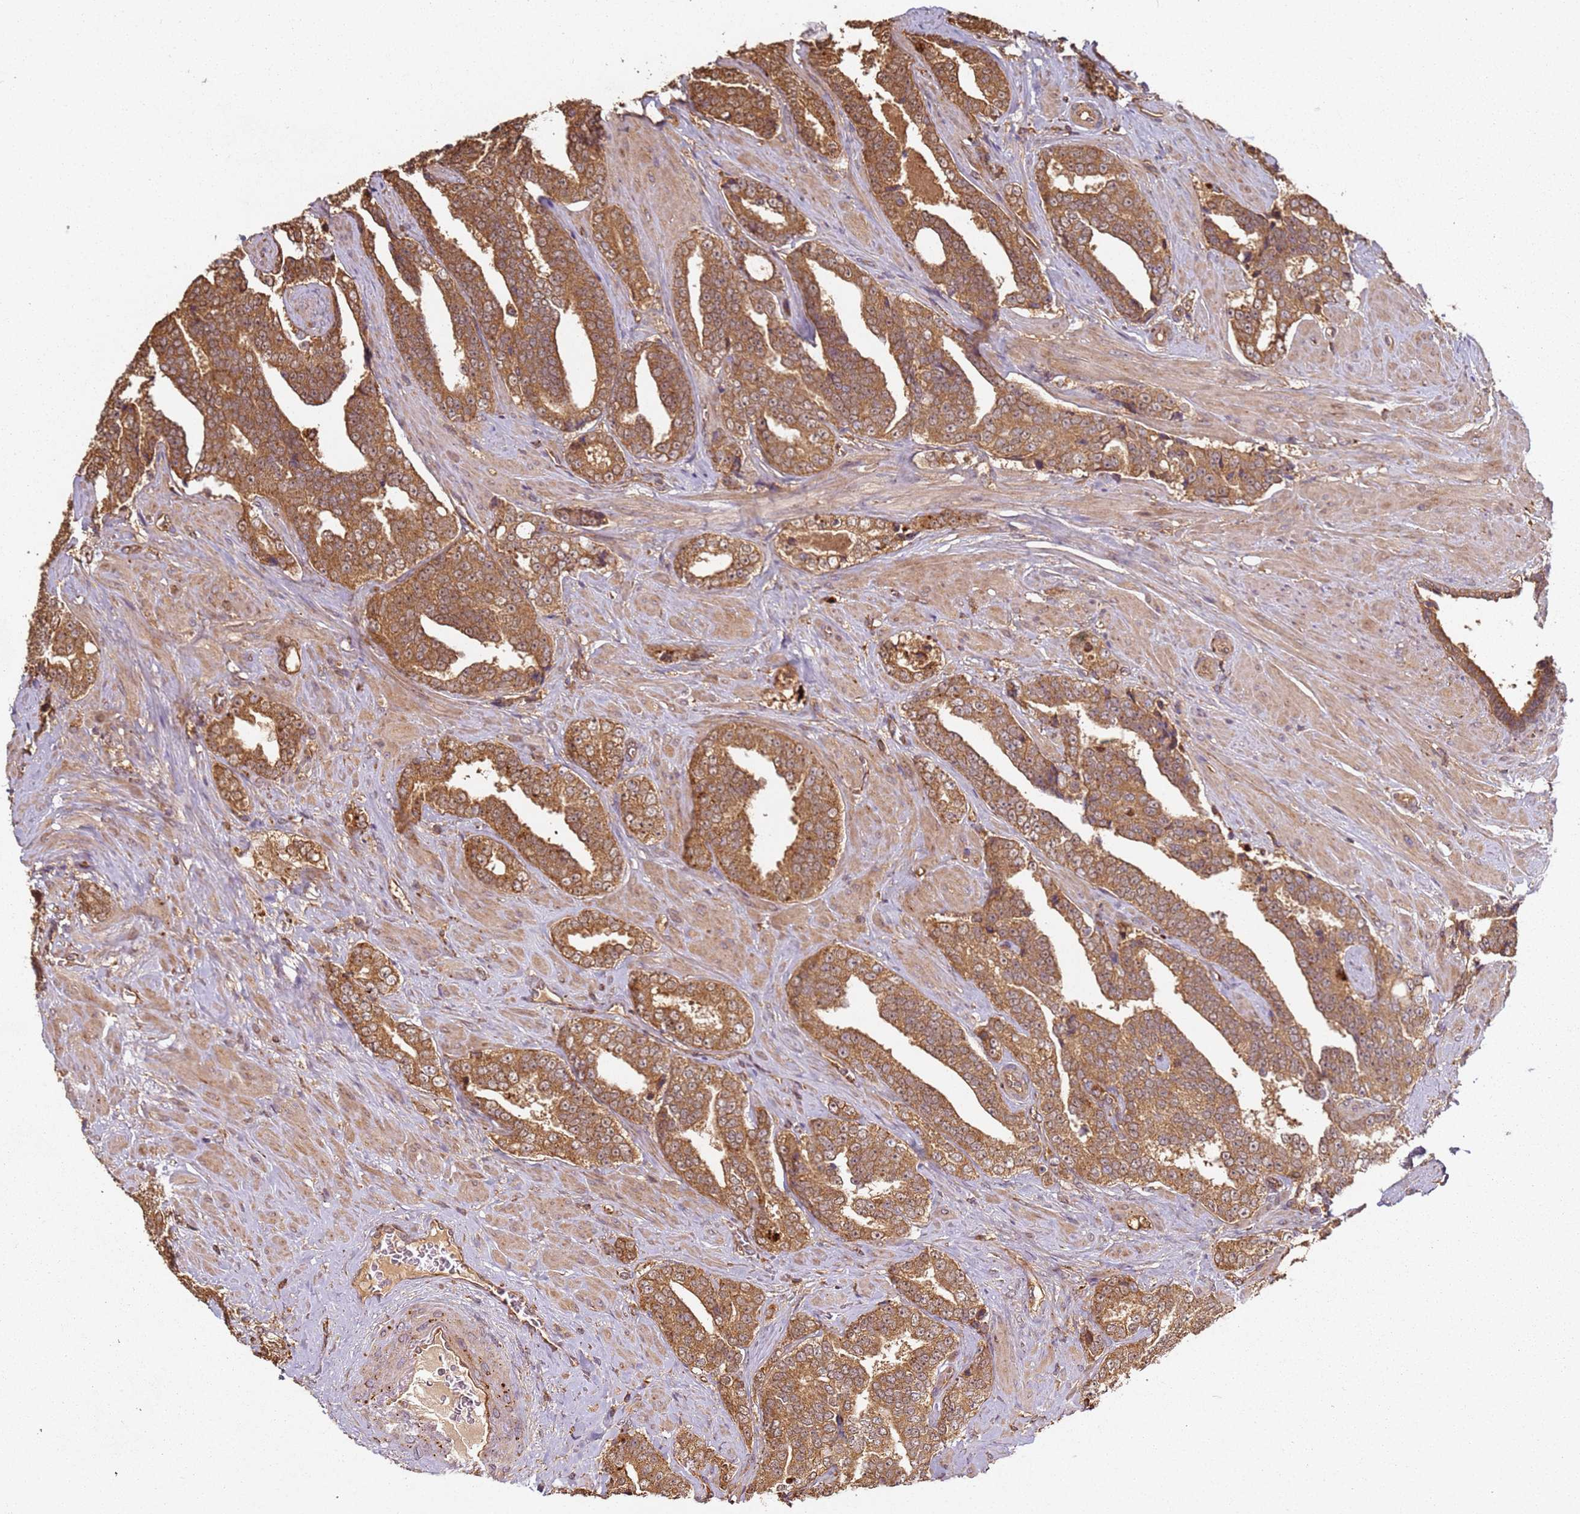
{"staining": {"intensity": "moderate", "quantity": ">75%", "location": "cytoplasmic/membranous"}, "tissue": "prostate cancer", "cell_type": "Tumor cells", "image_type": "cancer", "snomed": [{"axis": "morphology", "description": "Adenocarcinoma, High grade"}, {"axis": "topography", "description": "Prostate"}], "caption": "This photomicrograph demonstrates adenocarcinoma (high-grade) (prostate) stained with immunohistochemistry to label a protein in brown. The cytoplasmic/membranous of tumor cells show moderate positivity for the protein. Nuclei are counter-stained blue.", "gene": "SCGB2B2", "patient": {"sex": "male", "age": 67}}